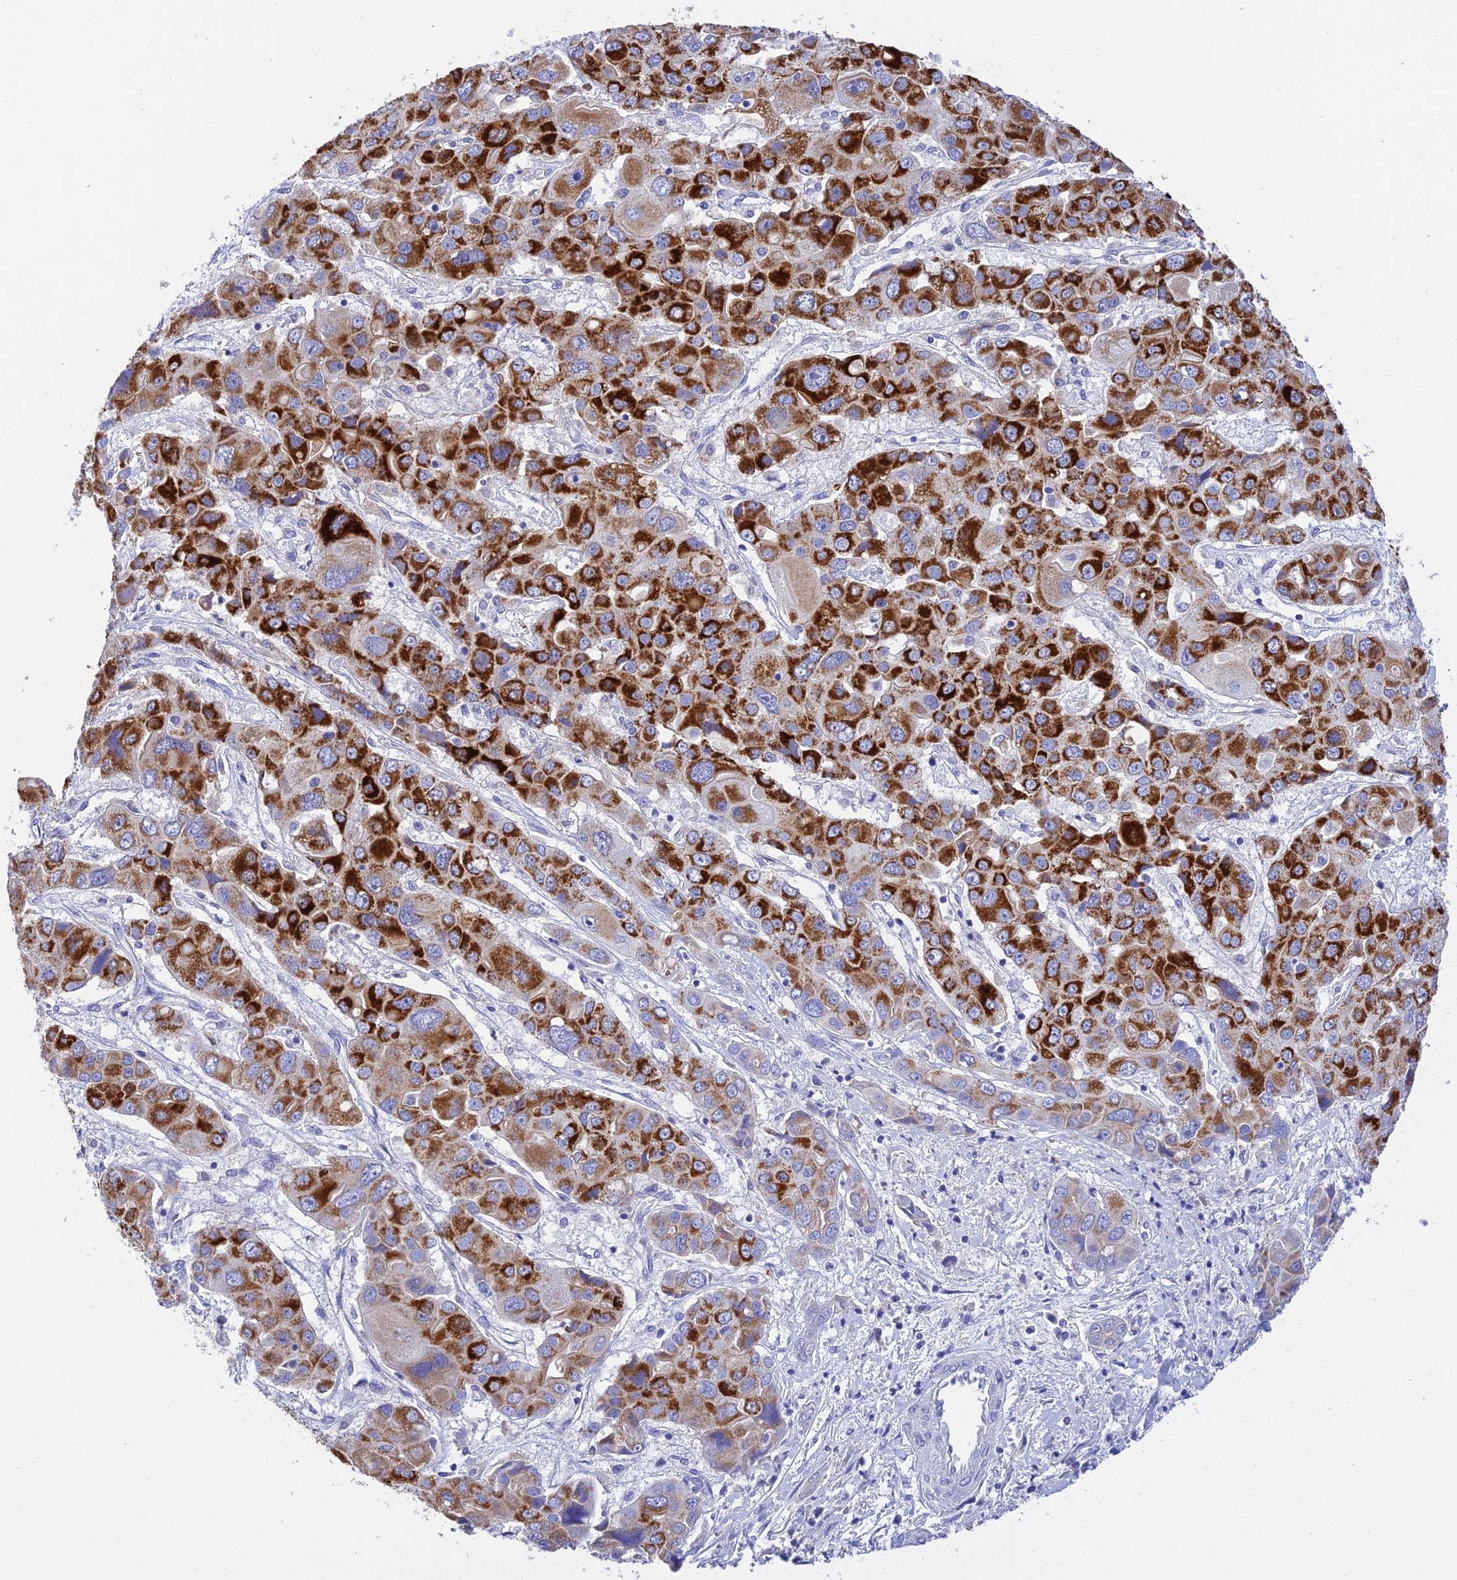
{"staining": {"intensity": "strong", "quantity": "25%-75%", "location": "cytoplasmic/membranous"}, "tissue": "liver cancer", "cell_type": "Tumor cells", "image_type": "cancer", "snomed": [{"axis": "morphology", "description": "Cholangiocarcinoma"}, {"axis": "topography", "description": "Liver"}], "caption": "Cholangiocarcinoma (liver) tissue displays strong cytoplasmic/membranous expression in approximately 25%-75% of tumor cells (DAB IHC, brown staining for protein, blue staining for nuclei).", "gene": "MS4A5", "patient": {"sex": "male", "age": 67}}